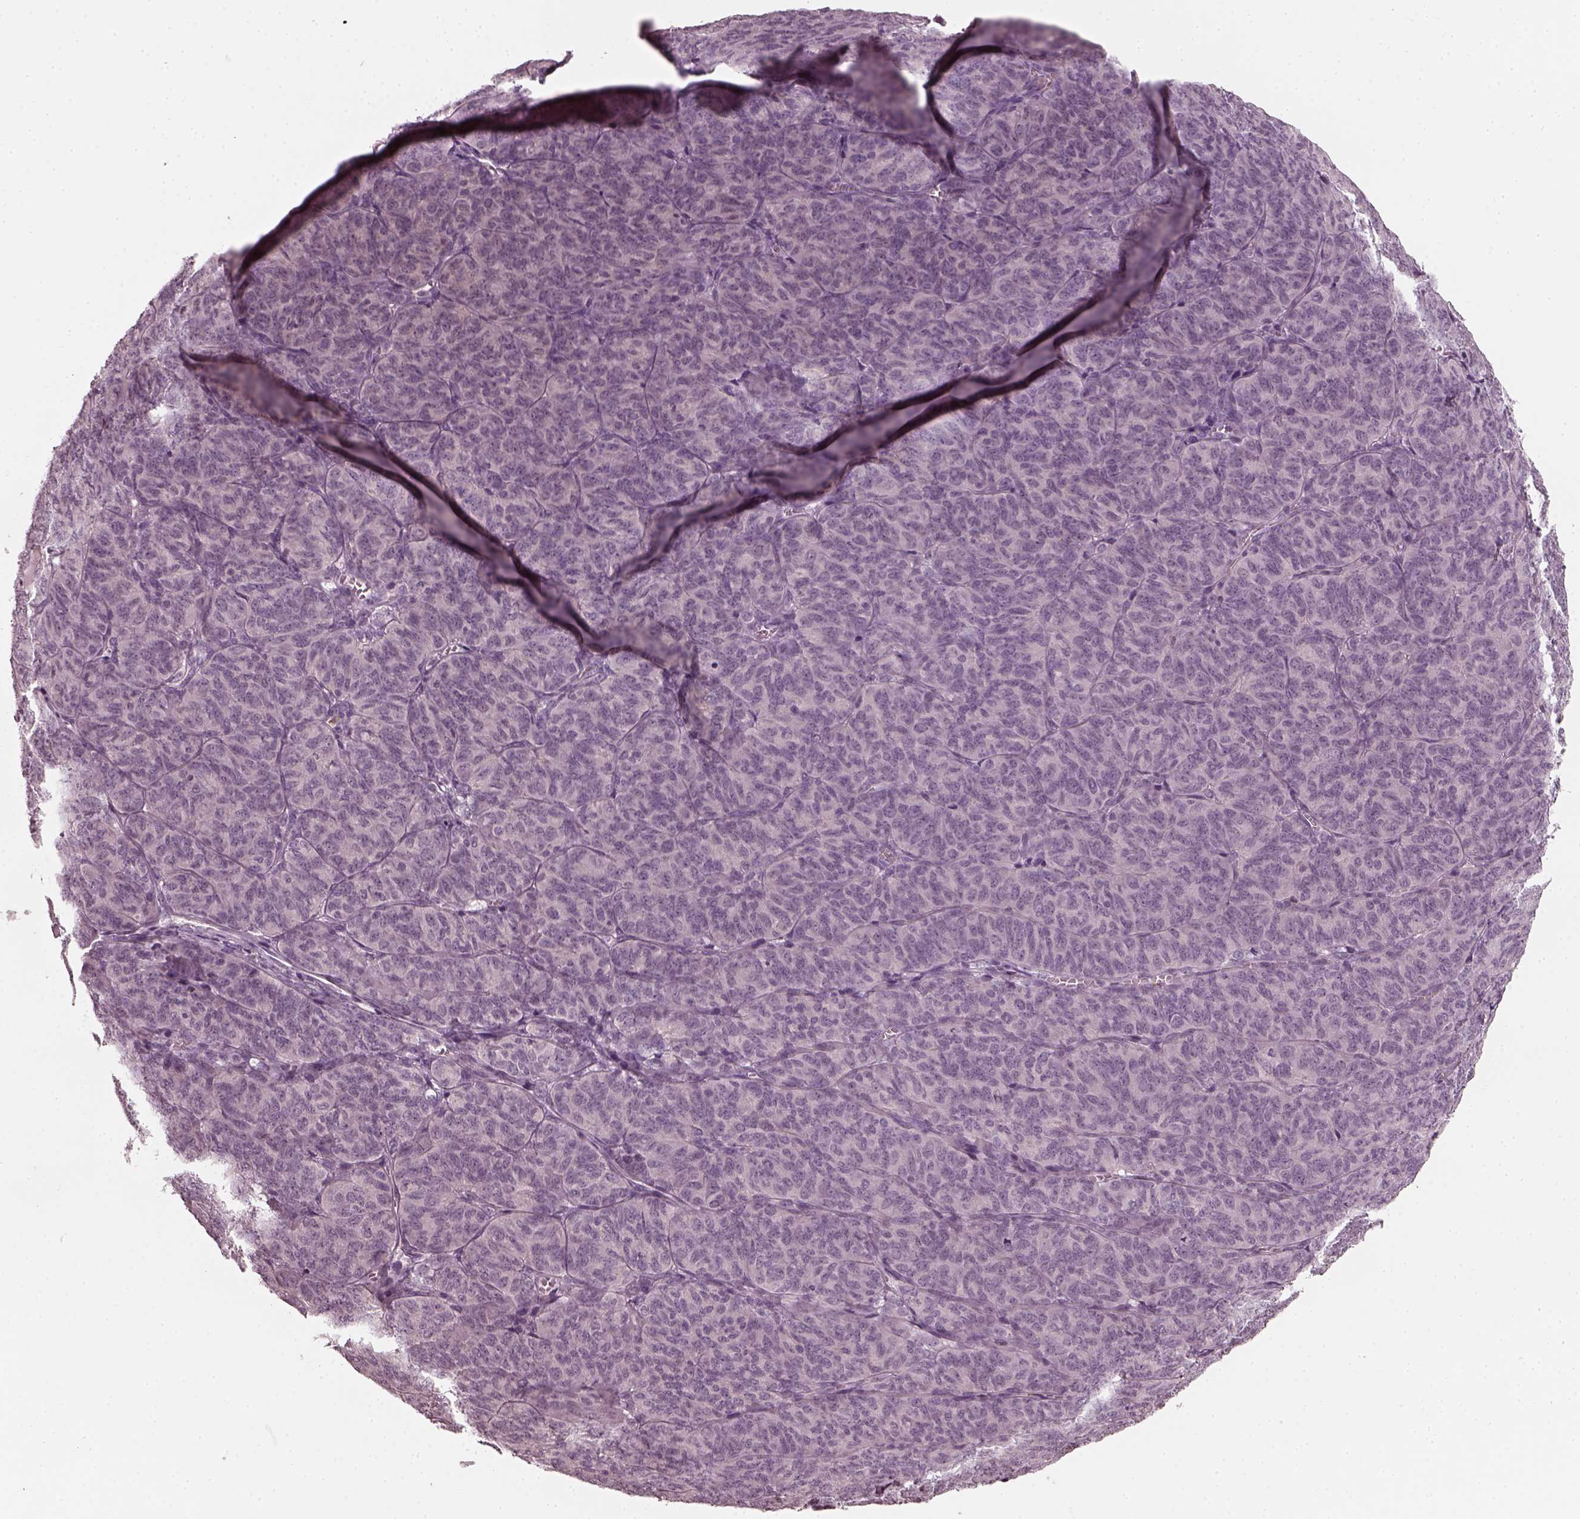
{"staining": {"intensity": "negative", "quantity": "none", "location": "none"}, "tissue": "ovarian cancer", "cell_type": "Tumor cells", "image_type": "cancer", "snomed": [{"axis": "morphology", "description": "Carcinoma, endometroid"}, {"axis": "topography", "description": "Ovary"}], "caption": "Ovarian cancer stained for a protein using immunohistochemistry reveals no positivity tumor cells.", "gene": "CHIT1", "patient": {"sex": "female", "age": 80}}